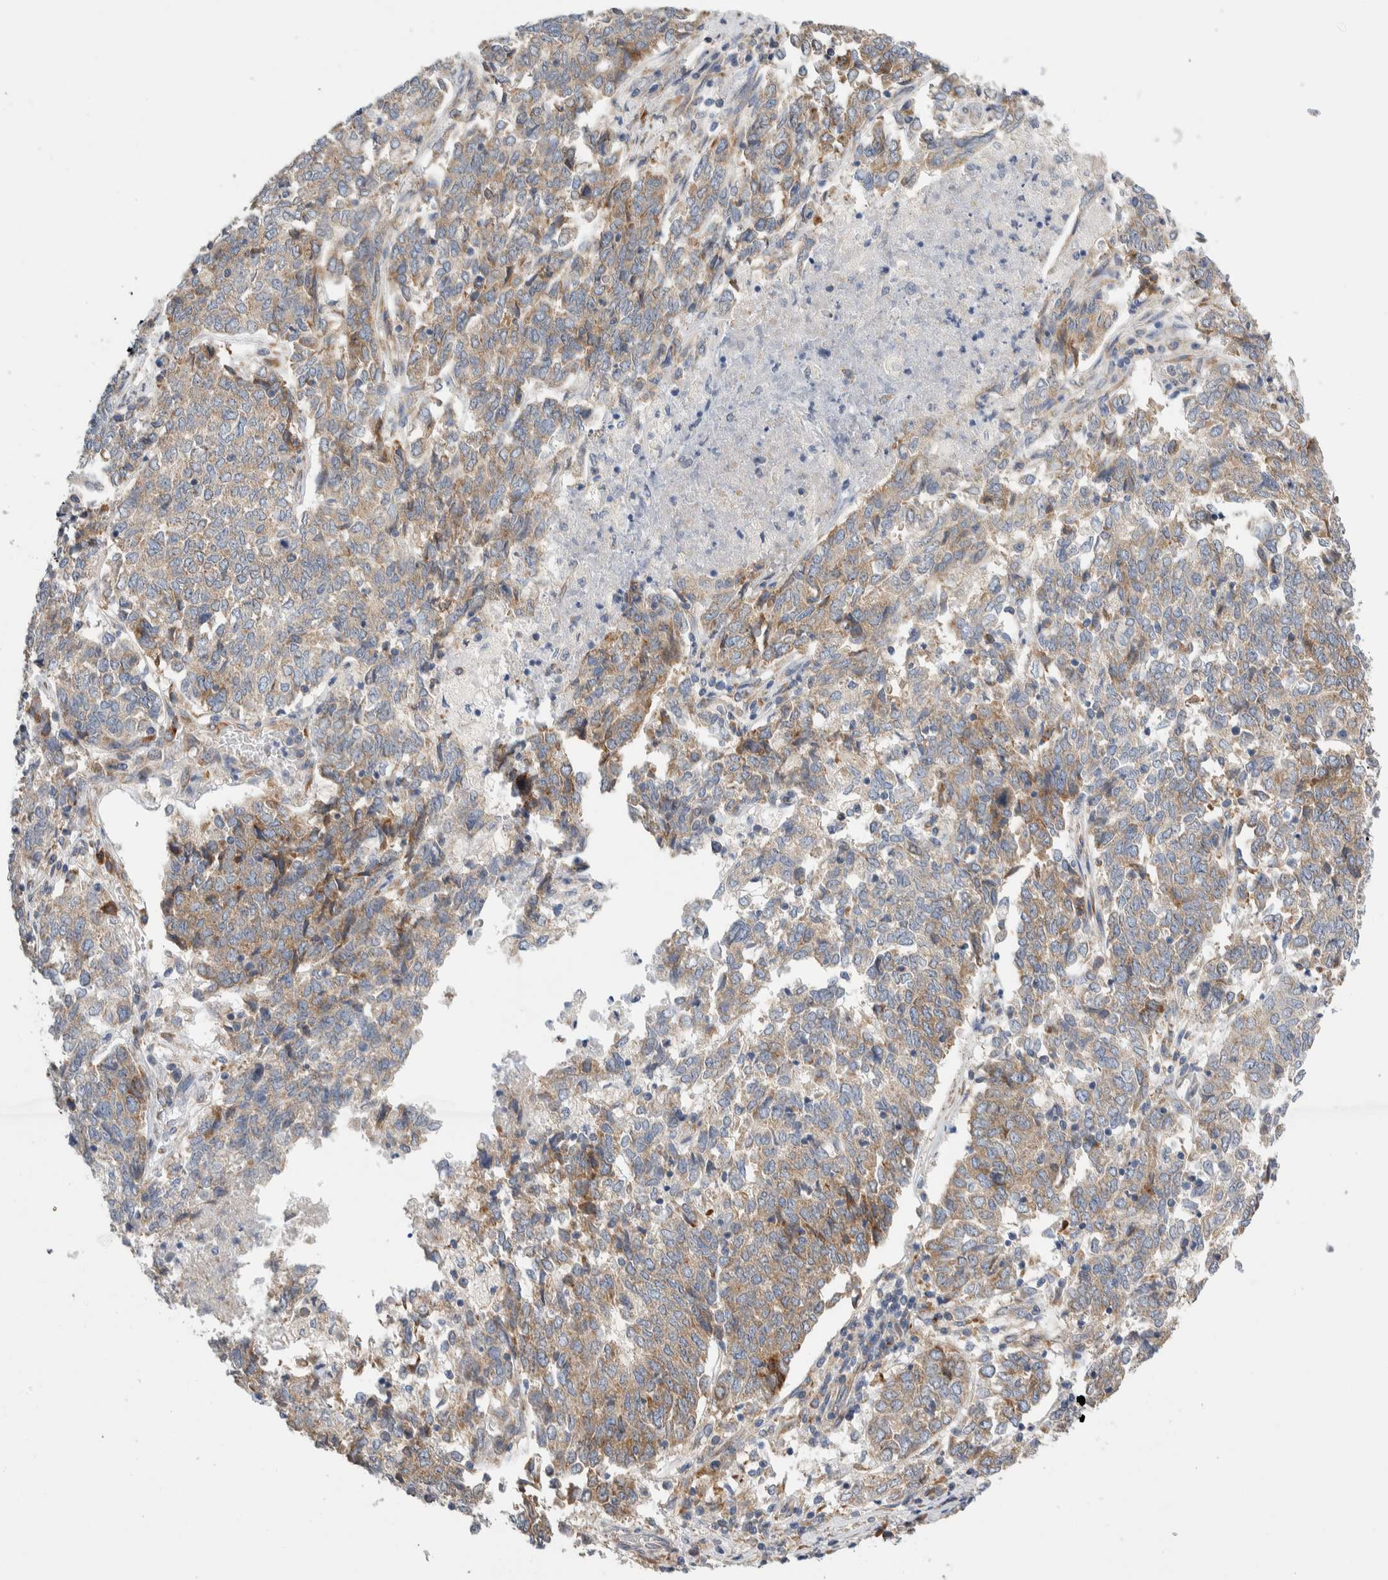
{"staining": {"intensity": "weak", "quantity": "25%-75%", "location": "cytoplasmic/membranous"}, "tissue": "endometrial cancer", "cell_type": "Tumor cells", "image_type": "cancer", "snomed": [{"axis": "morphology", "description": "Adenocarcinoma, NOS"}, {"axis": "topography", "description": "Endometrium"}], "caption": "A photomicrograph of endometrial adenocarcinoma stained for a protein displays weak cytoplasmic/membranous brown staining in tumor cells.", "gene": "RACK1", "patient": {"sex": "female", "age": 80}}